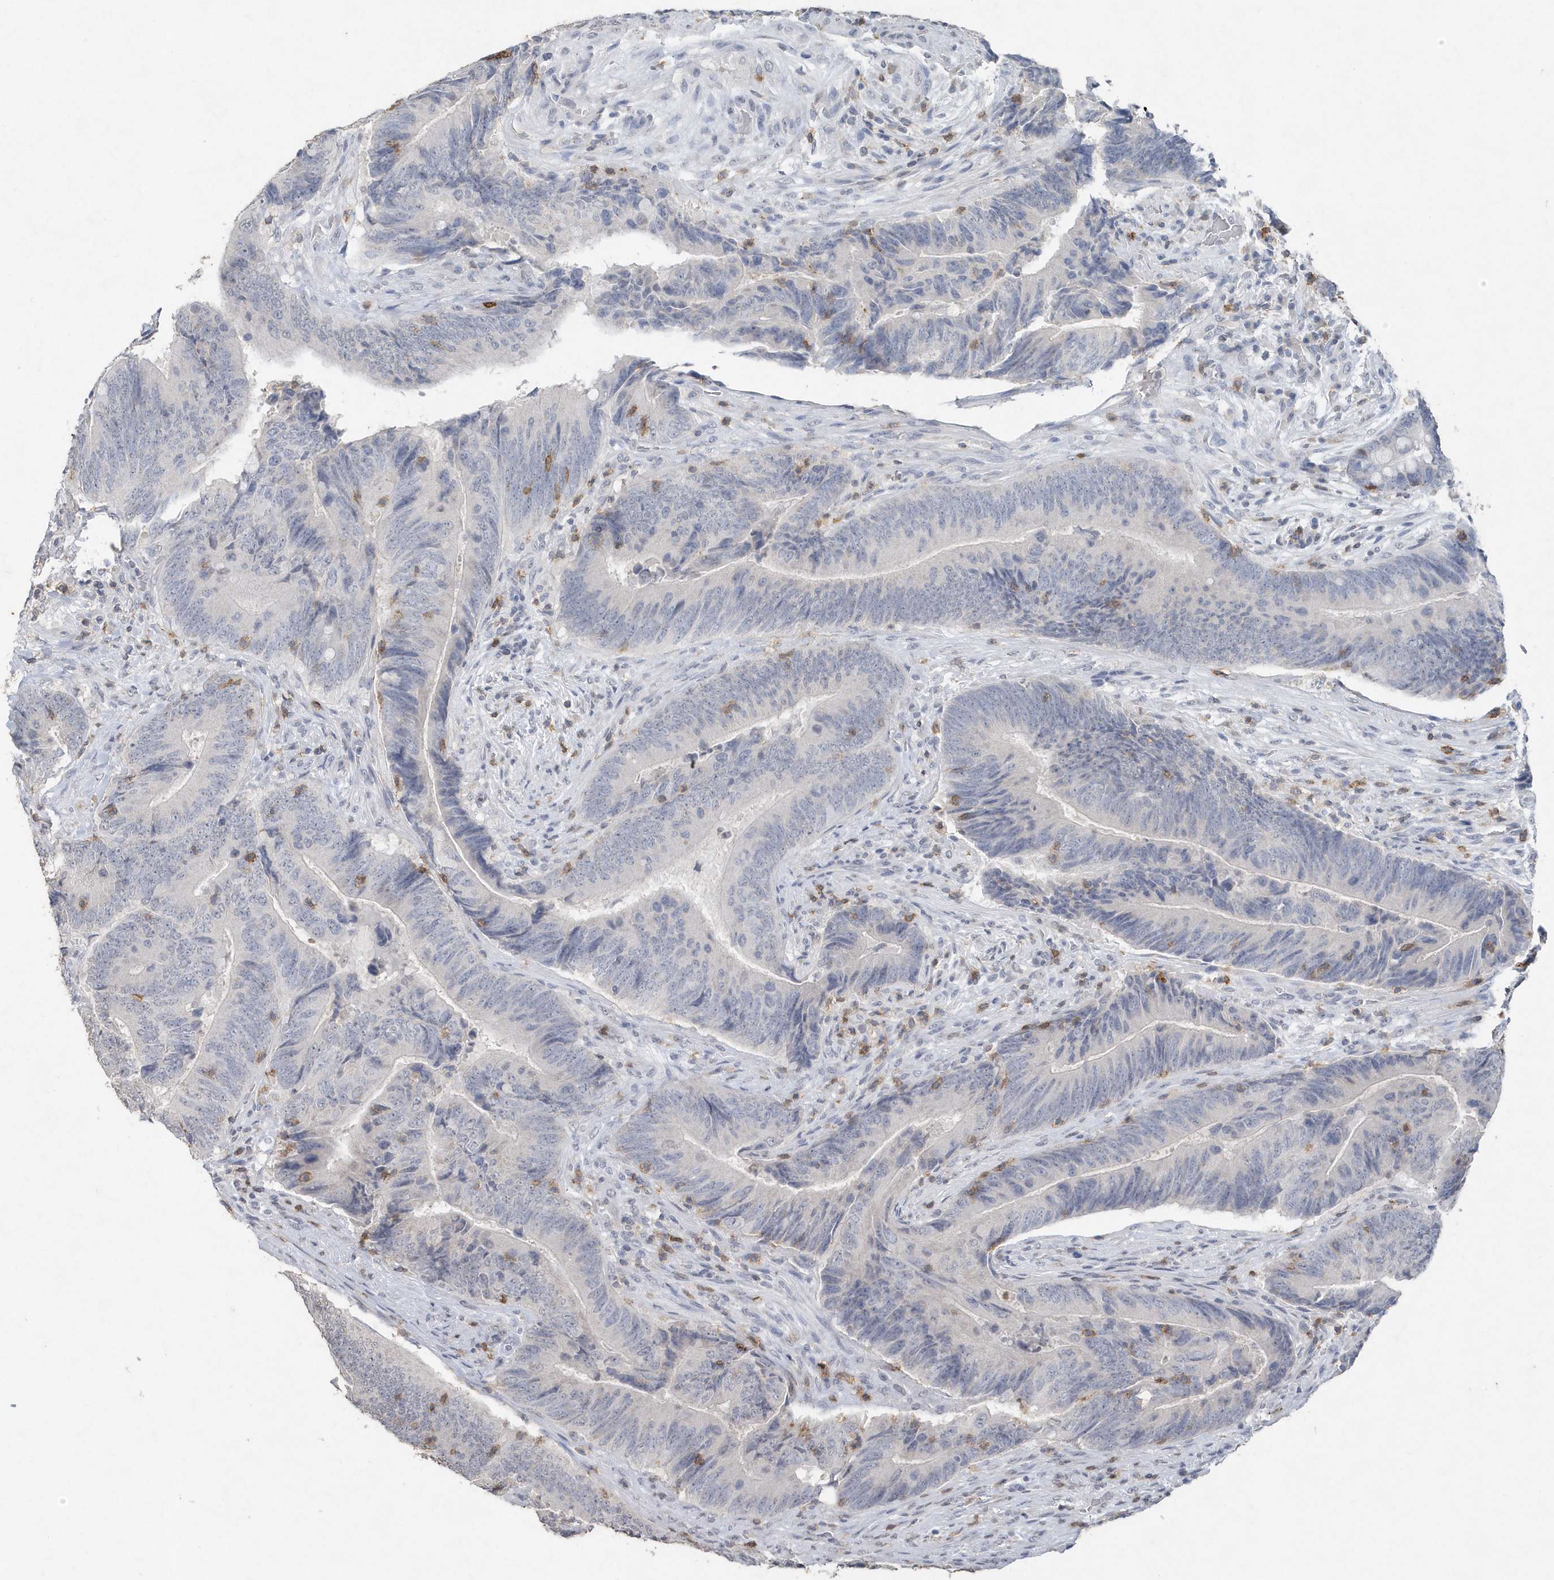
{"staining": {"intensity": "negative", "quantity": "none", "location": "none"}, "tissue": "colorectal cancer", "cell_type": "Tumor cells", "image_type": "cancer", "snomed": [{"axis": "morphology", "description": "Normal tissue, NOS"}, {"axis": "morphology", "description": "Adenocarcinoma, NOS"}, {"axis": "topography", "description": "Colon"}], "caption": "This is an immunohistochemistry (IHC) histopathology image of human adenocarcinoma (colorectal). There is no staining in tumor cells.", "gene": "PDCD1", "patient": {"sex": "male", "age": 56}}